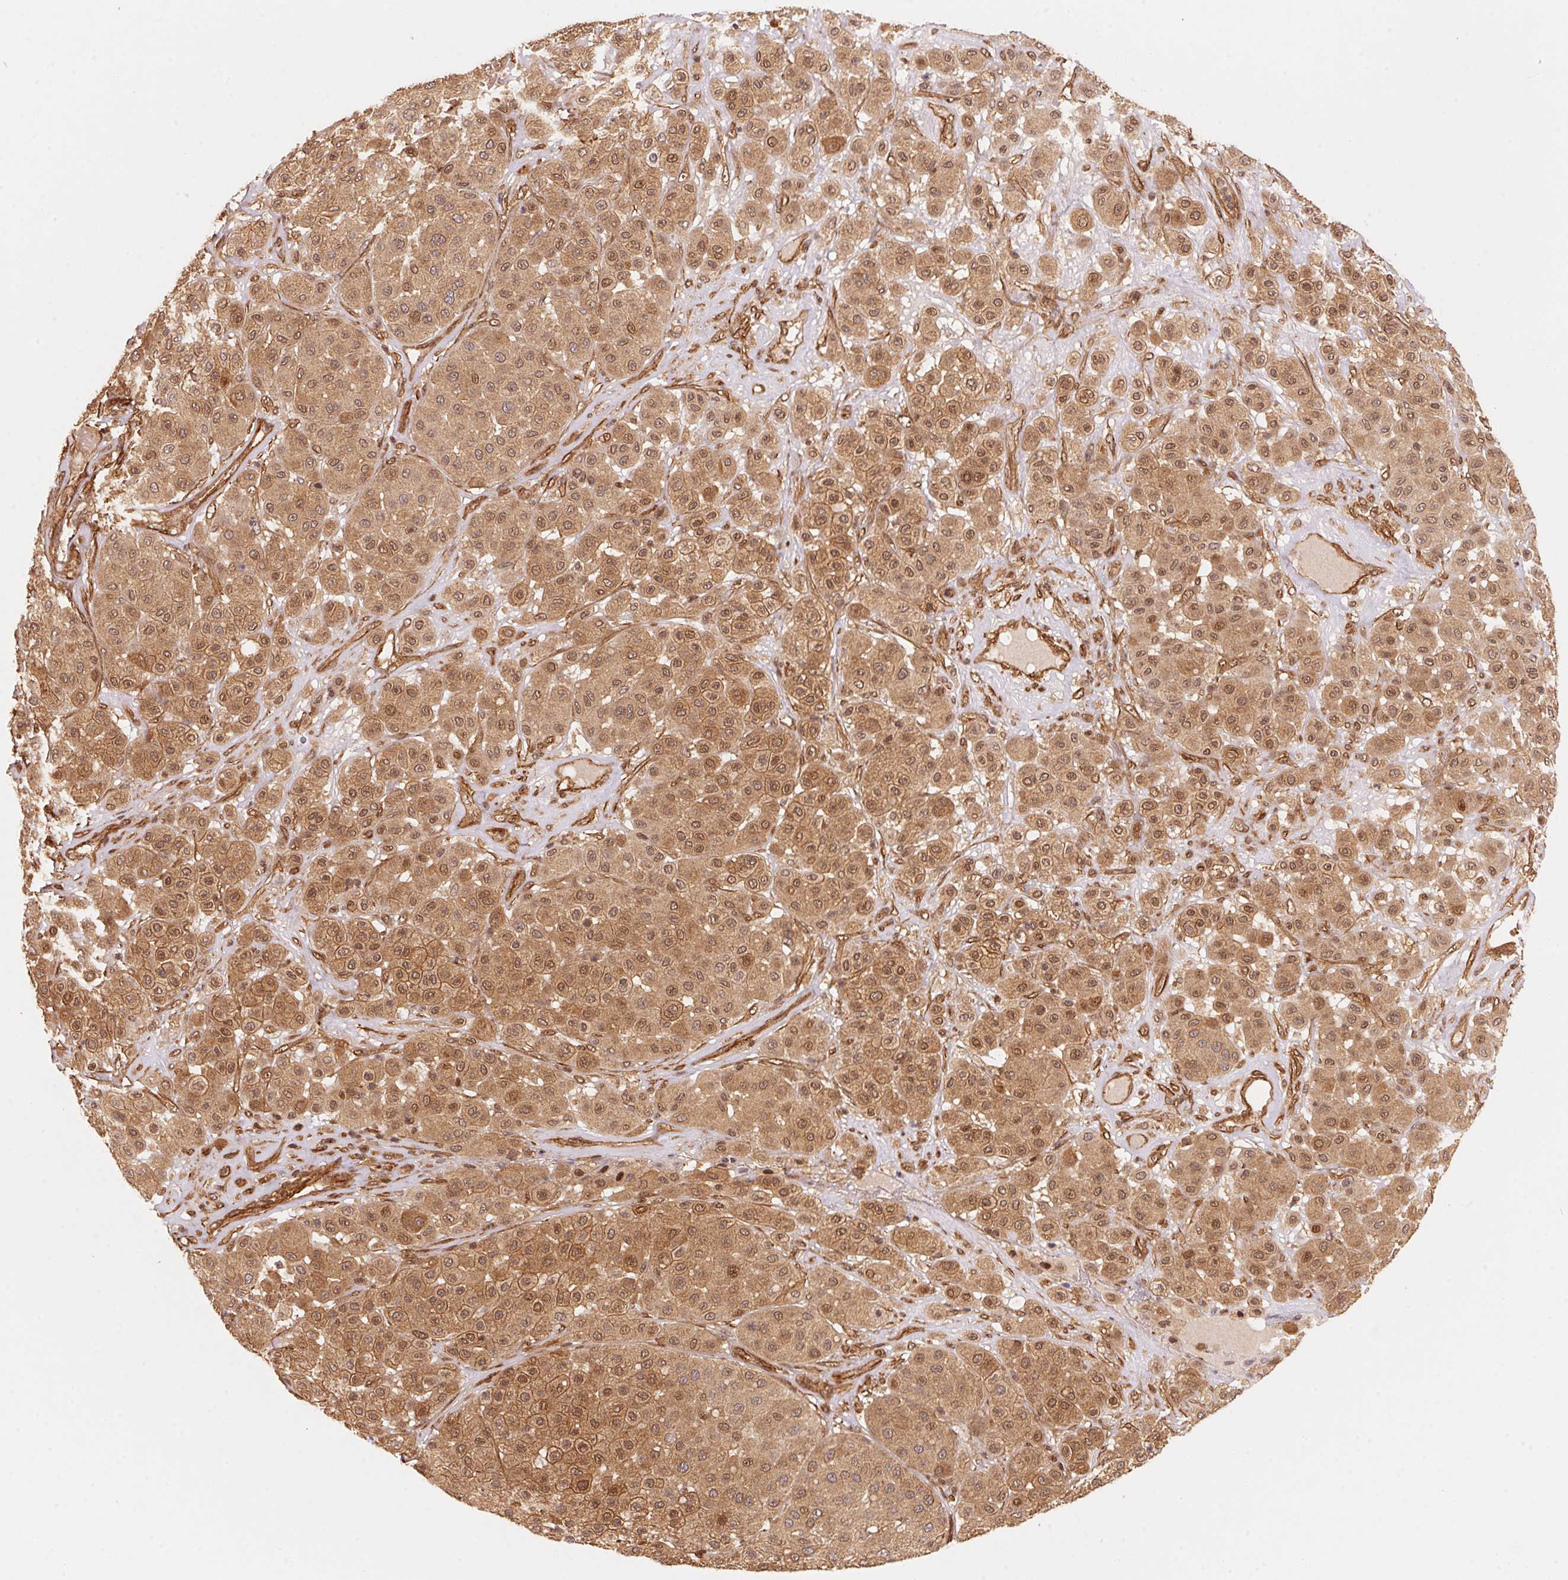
{"staining": {"intensity": "moderate", "quantity": ">75%", "location": "cytoplasmic/membranous,nuclear"}, "tissue": "melanoma", "cell_type": "Tumor cells", "image_type": "cancer", "snomed": [{"axis": "morphology", "description": "Malignant melanoma, Metastatic site"}, {"axis": "topography", "description": "Smooth muscle"}], "caption": "Immunohistochemical staining of malignant melanoma (metastatic site) reveals medium levels of moderate cytoplasmic/membranous and nuclear protein positivity in about >75% of tumor cells.", "gene": "TNIP2", "patient": {"sex": "male", "age": 41}}